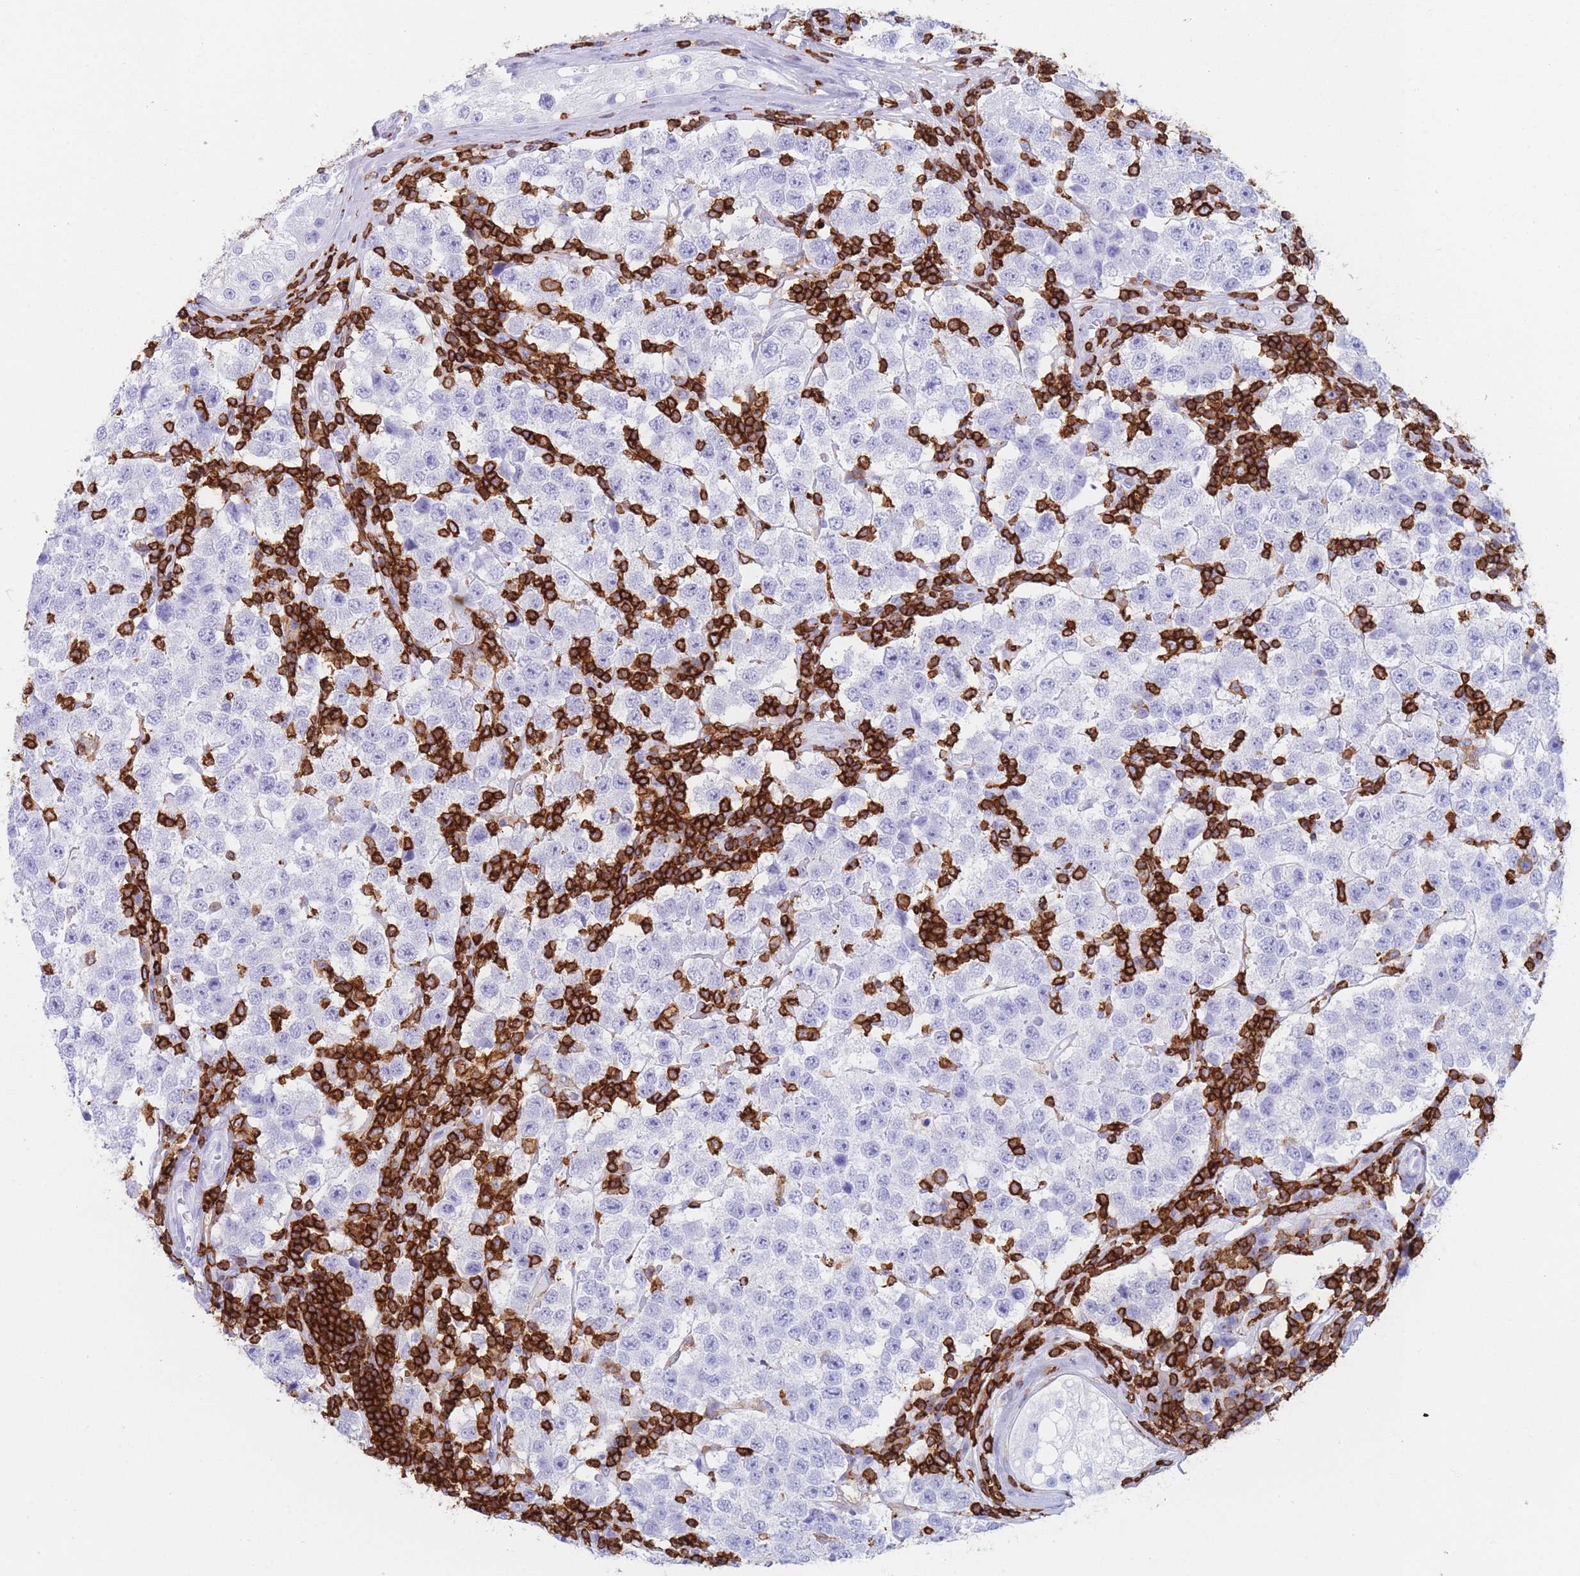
{"staining": {"intensity": "negative", "quantity": "none", "location": "none"}, "tissue": "testis cancer", "cell_type": "Tumor cells", "image_type": "cancer", "snomed": [{"axis": "morphology", "description": "Seminoma, NOS"}, {"axis": "topography", "description": "Testis"}], "caption": "Tumor cells are negative for protein expression in human testis seminoma. Brightfield microscopy of immunohistochemistry (IHC) stained with DAB (brown) and hematoxylin (blue), captured at high magnification.", "gene": "CORO1A", "patient": {"sex": "male", "age": 34}}